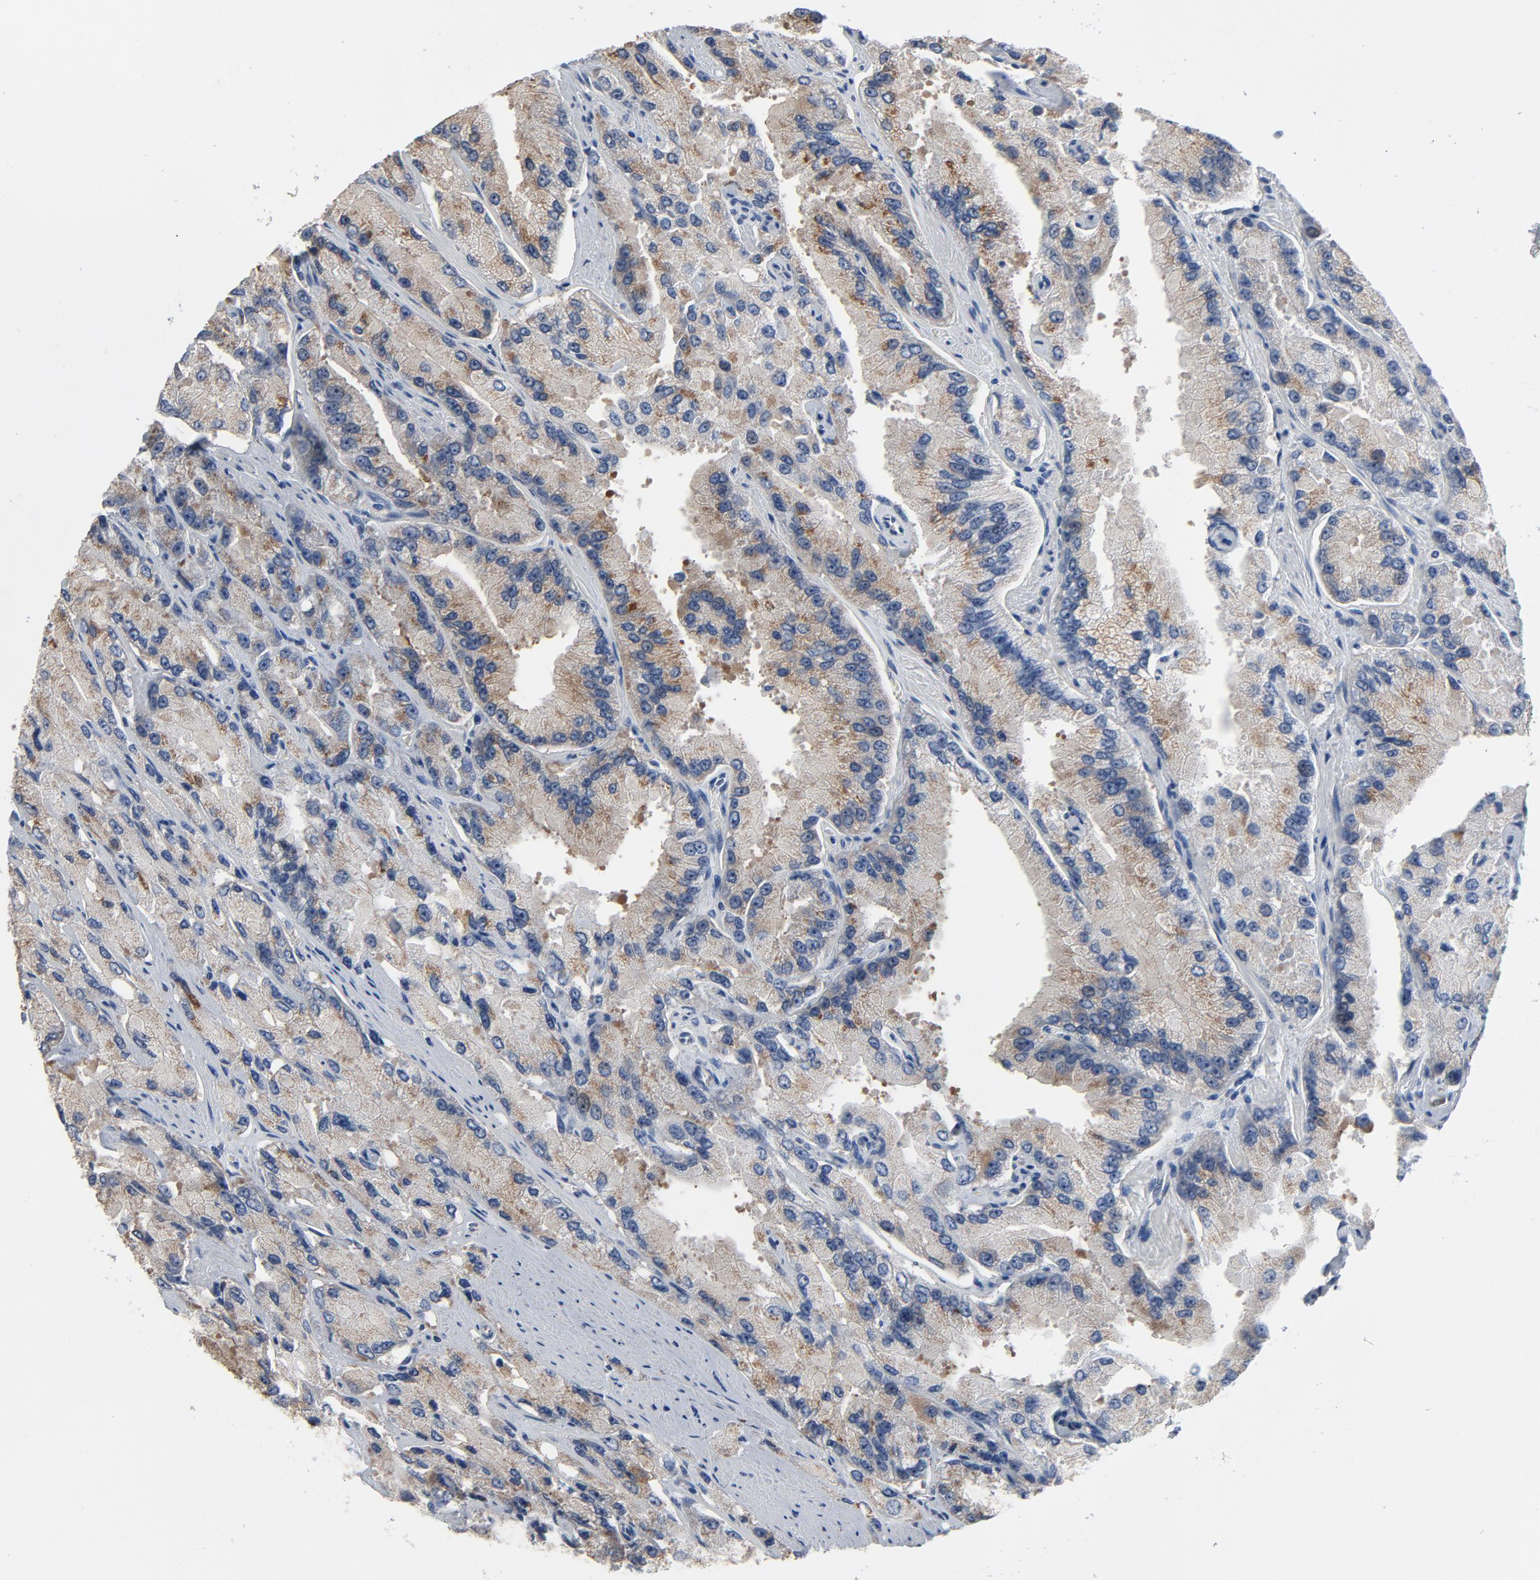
{"staining": {"intensity": "moderate", "quantity": ">75%", "location": "cytoplasmic/membranous"}, "tissue": "prostate cancer", "cell_type": "Tumor cells", "image_type": "cancer", "snomed": [{"axis": "morphology", "description": "Adenocarcinoma, High grade"}, {"axis": "topography", "description": "Prostate"}], "caption": "There is medium levels of moderate cytoplasmic/membranous positivity in tumor cells of prostate cancer, as demonstrated by immunohistochemical staining (brown color).", "gene": "YIPF6", "patient": {"sex": "male", "age": 58}}